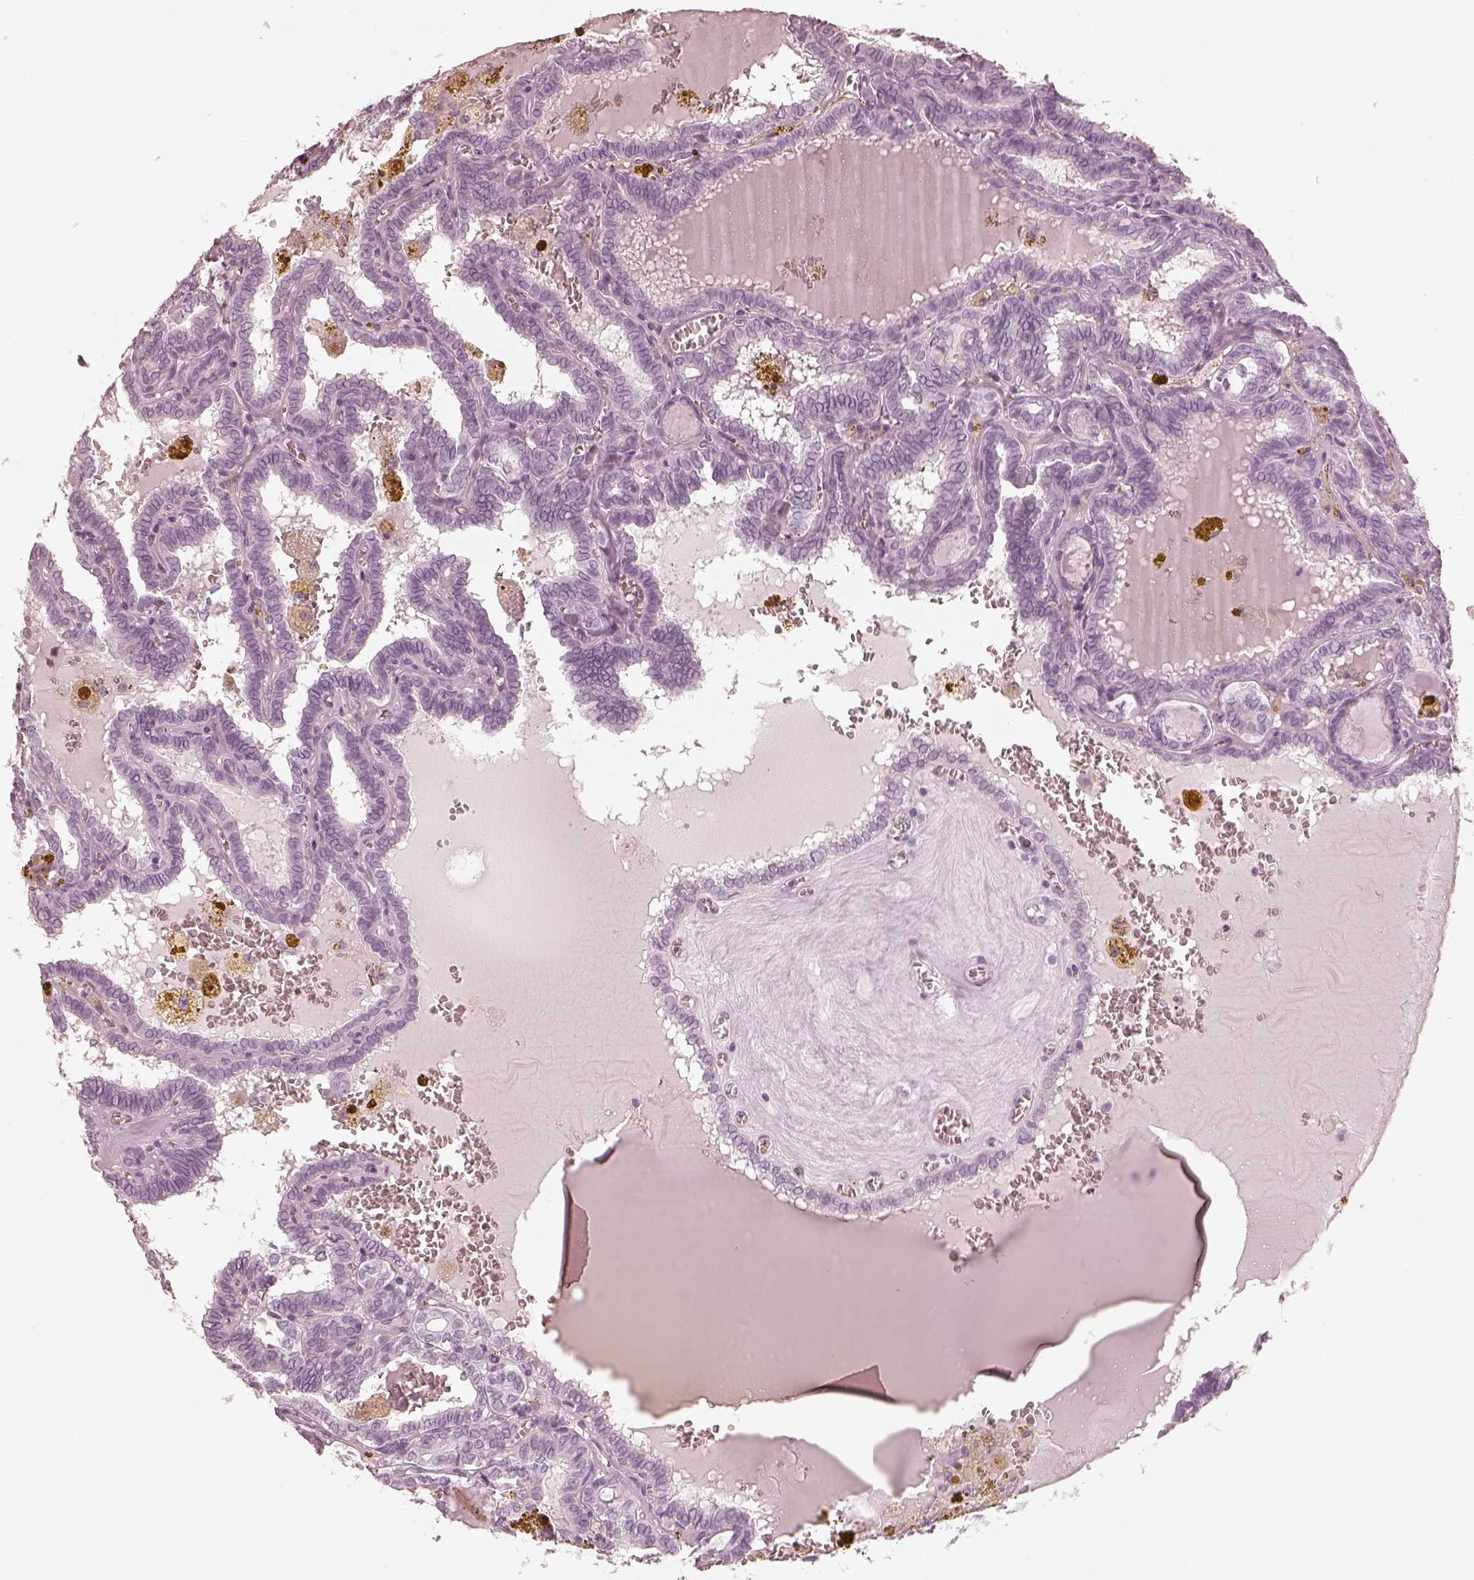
{"staining": {"intensity": "negative", "quantity": "none", "location": "none"}, "tissue": "thyroid cancer", "cell_type": "Tumor cells", "image_type": "cancer", "snomed": [{"axis": "morphology", "description": "Papillary adenocarcinoma, NOS"}, {"axis": "topography", "description": "Thyroid gland"}], "caption": "Immunohistochemical staining of papillary adenocarcinoma (thyroid) shows no significant staining in tumor cells. The staining was performed using DAB (3,3'-diaminobenzidine) to visualize the protein expression in brown, while the nuclei were stained in blue with hematoxylin (Magnification: 20x).", "gene": "CALR3", "patient": {"sex": "female", "age": 39}}